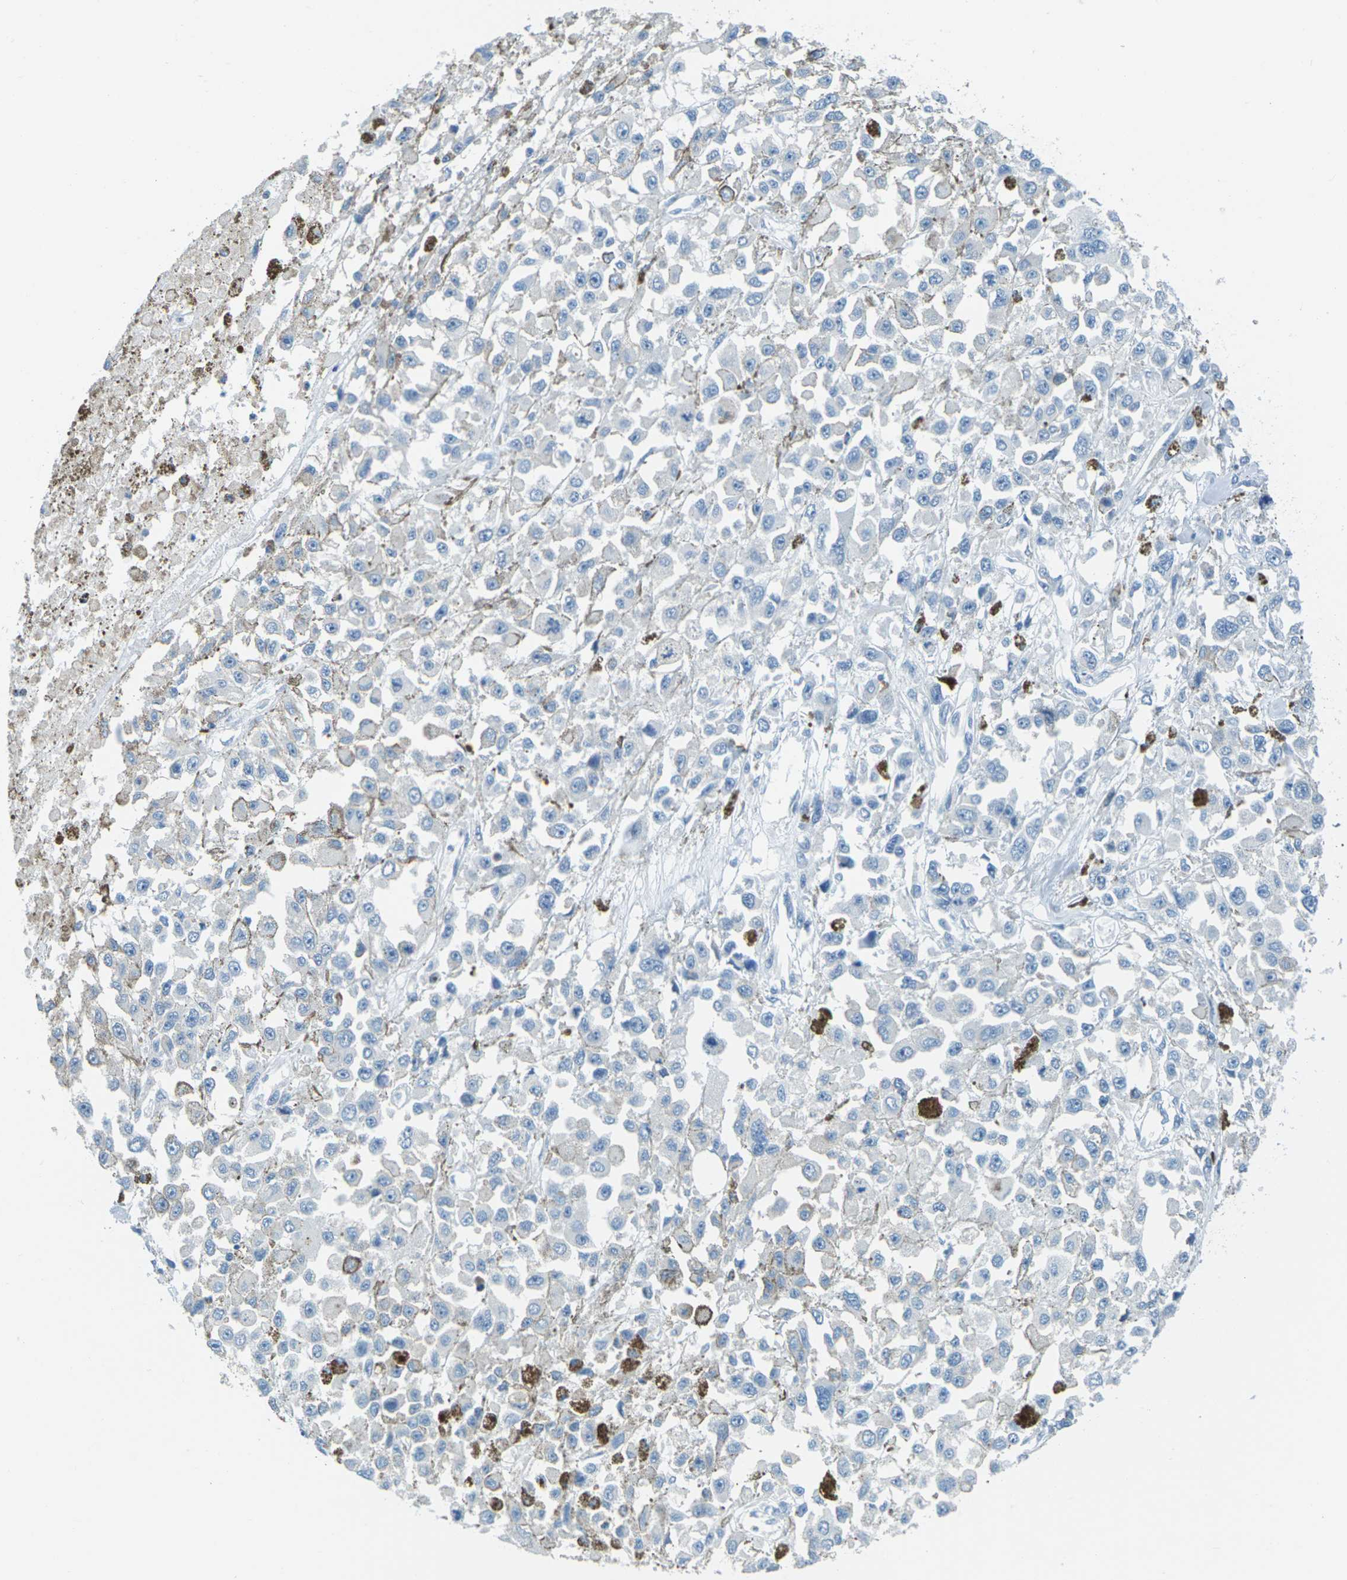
{"staining": {"intensity": "negative", "quantity": "none", "location": "none"}, "tissue": "melanoma", "cell_type": "Tumor cells", "image_type": "cancer", "snomed": [{"axis": "morphology", "description": "Malignant melanoma, Metastatic site"}, {"axis": "topography", "description": "Lymph node"}], "caption": "Human melanoma stained for a protein using immunohistochemistry (IHC) demonstrates no staining in tumor cells.", "gene": "NANOS2", "patient": {"sex": "male", "age": 59}}